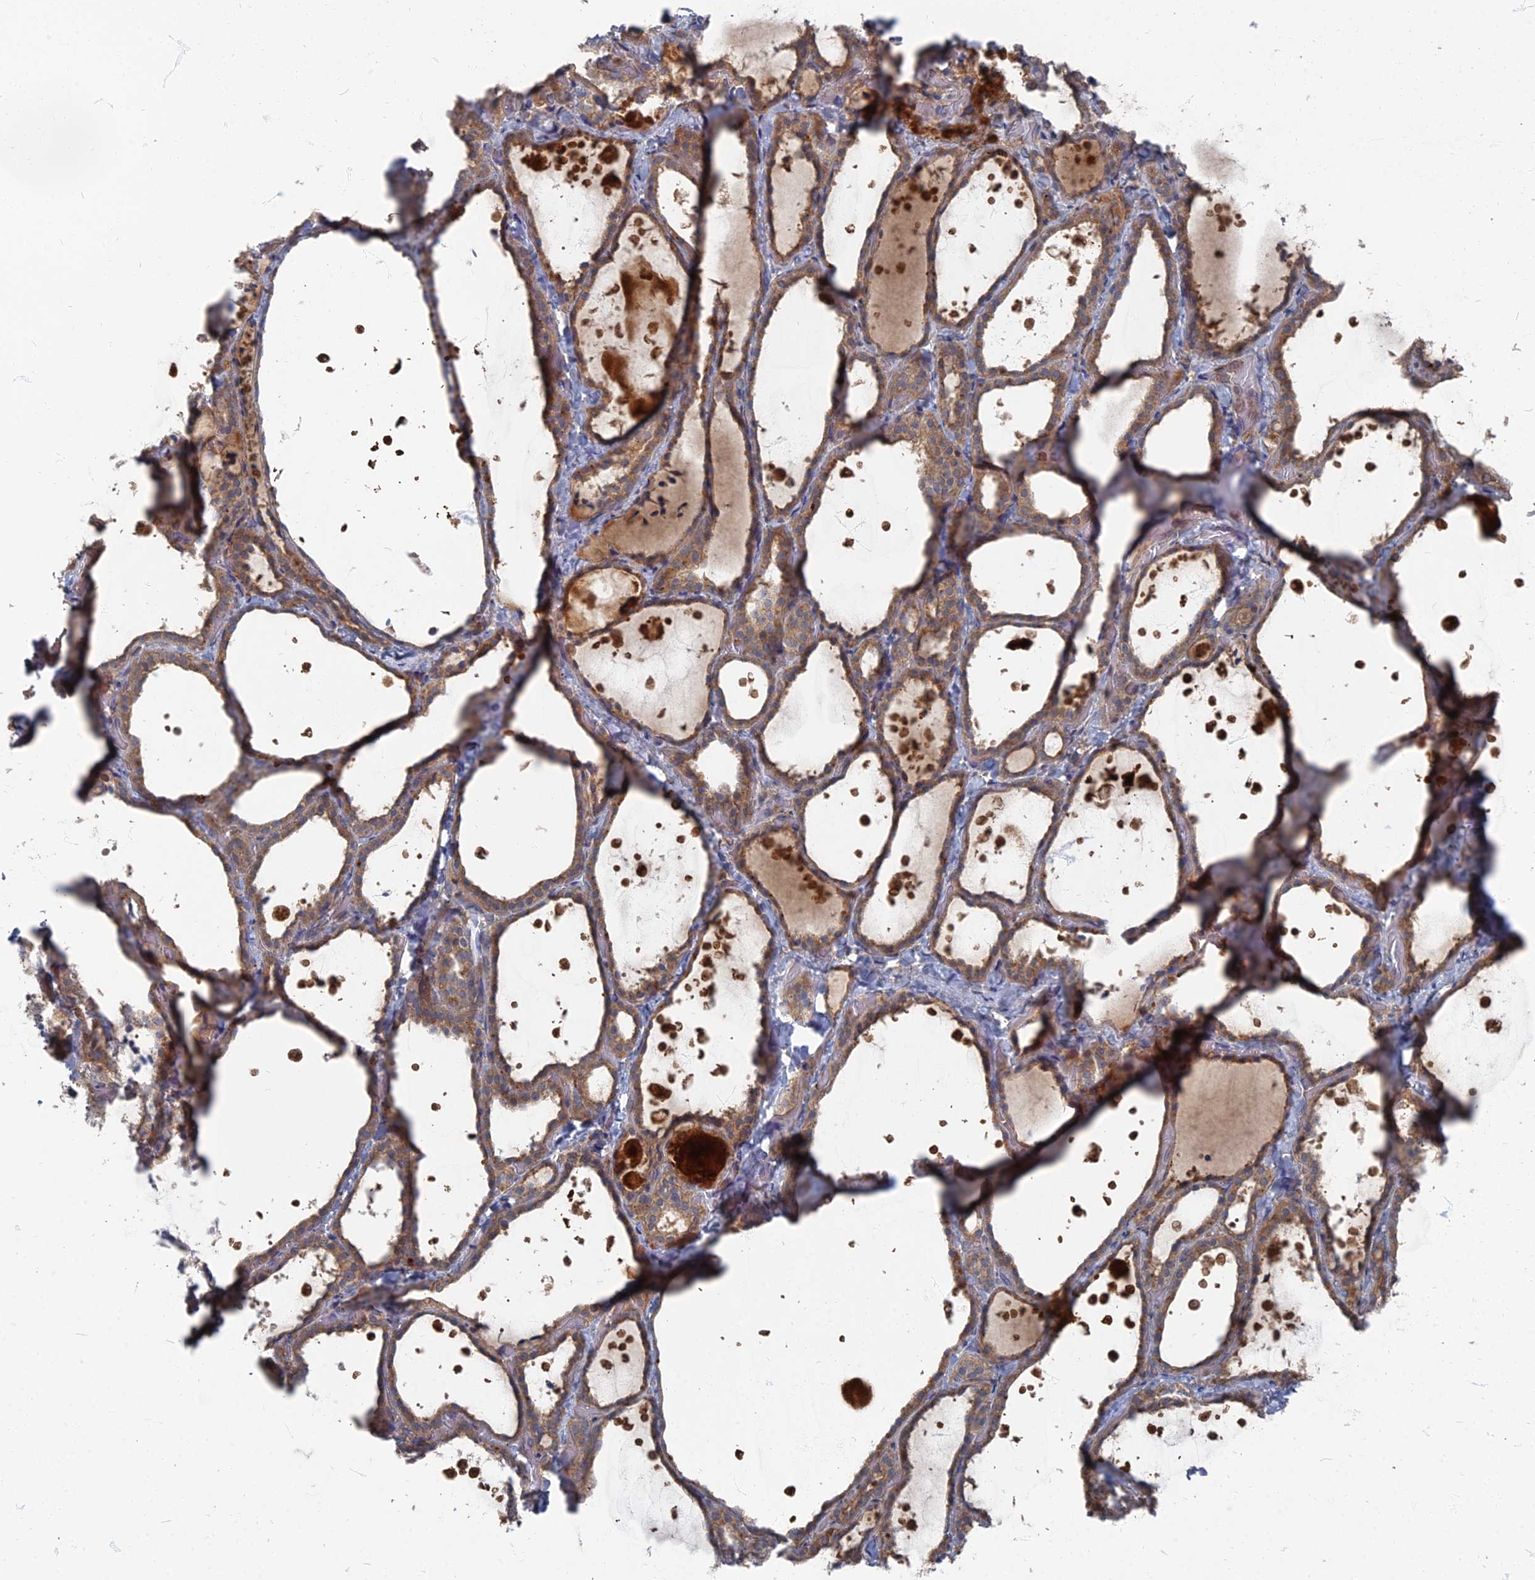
{"staining": {"intensity": "moderate", "quantity": ">75%", "location": "cytoplasmic/membranous"}, "tissue": "thyroid gland", "cell_type": "Glandular cells", "image_type": "normal", "snomed": [{"axis": "morphology", "description": "Normal tissue, NOS"}, {"axis": "topography", "description": "Thyroid gland"}], "caption": "A micrograph of thyroid gland stained for a protein demonstrates moderate cytoplasmic/membranous brown staining in glandular cells.", "gene": "PPCDC", "patient": {"sex": "female", "age": 44}}